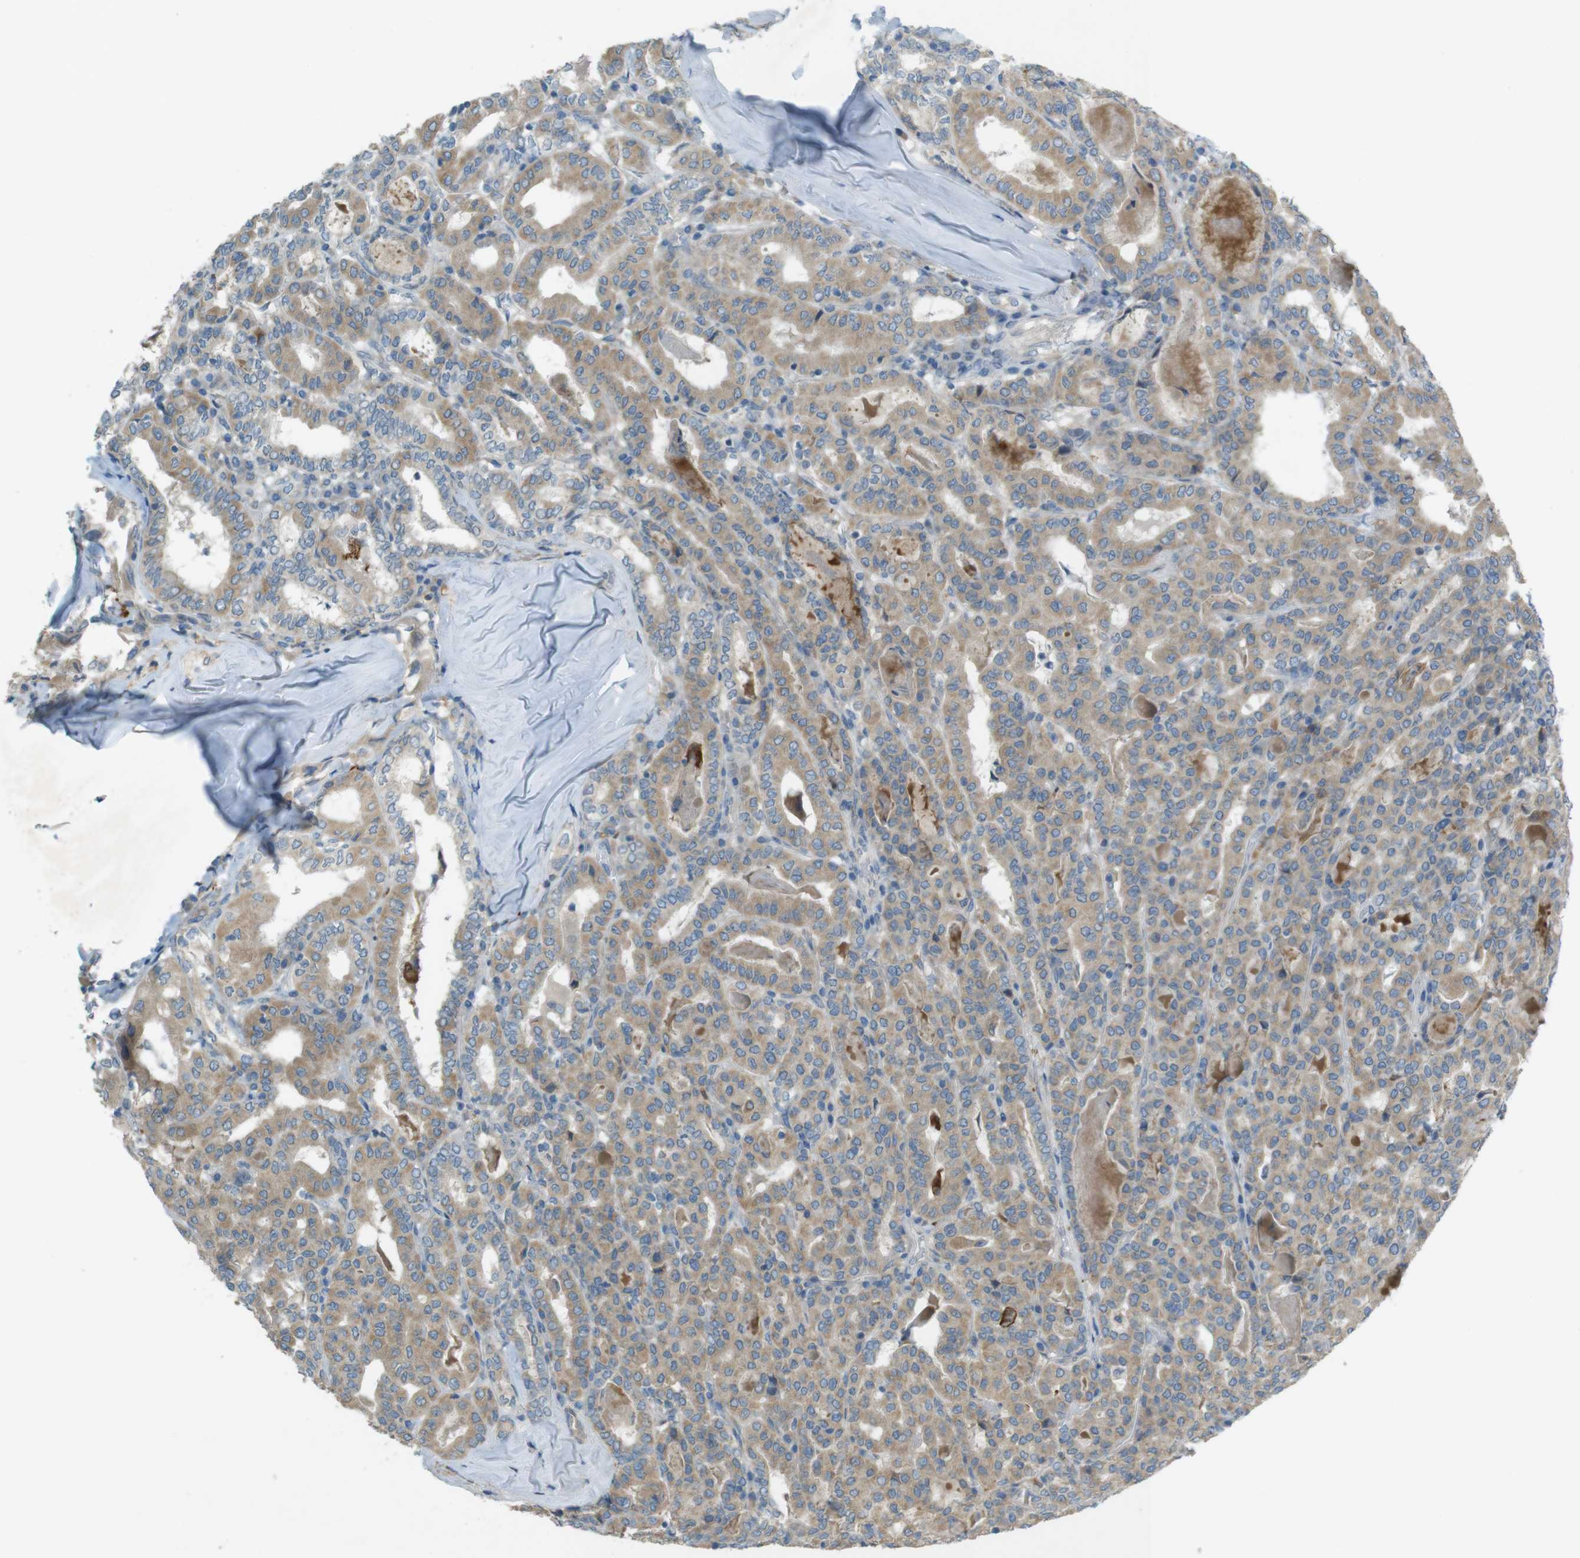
{"staining": {"intensity": "moderate", "quantity": ">75%", "location": "cytoplasmic/membranous"}, "tissue": "thyroid cancer", "cell_type": "Tumor cells", "image_type": "cancer", "snomed": [{"axis": "morphology", "description": "Papillary adenocarcinoma, NOS"}, {"axis": "topography", "description": "Thyroid gland"}], "caption": "Approximately >75% of tumor cells in thyroid cancer show moderate cytoplasmic/membranous protein expression as visualized by brown immunohistochemical staining.", "gene": "TMEM41B", "patient": {"sex": "female", "age": 42}}